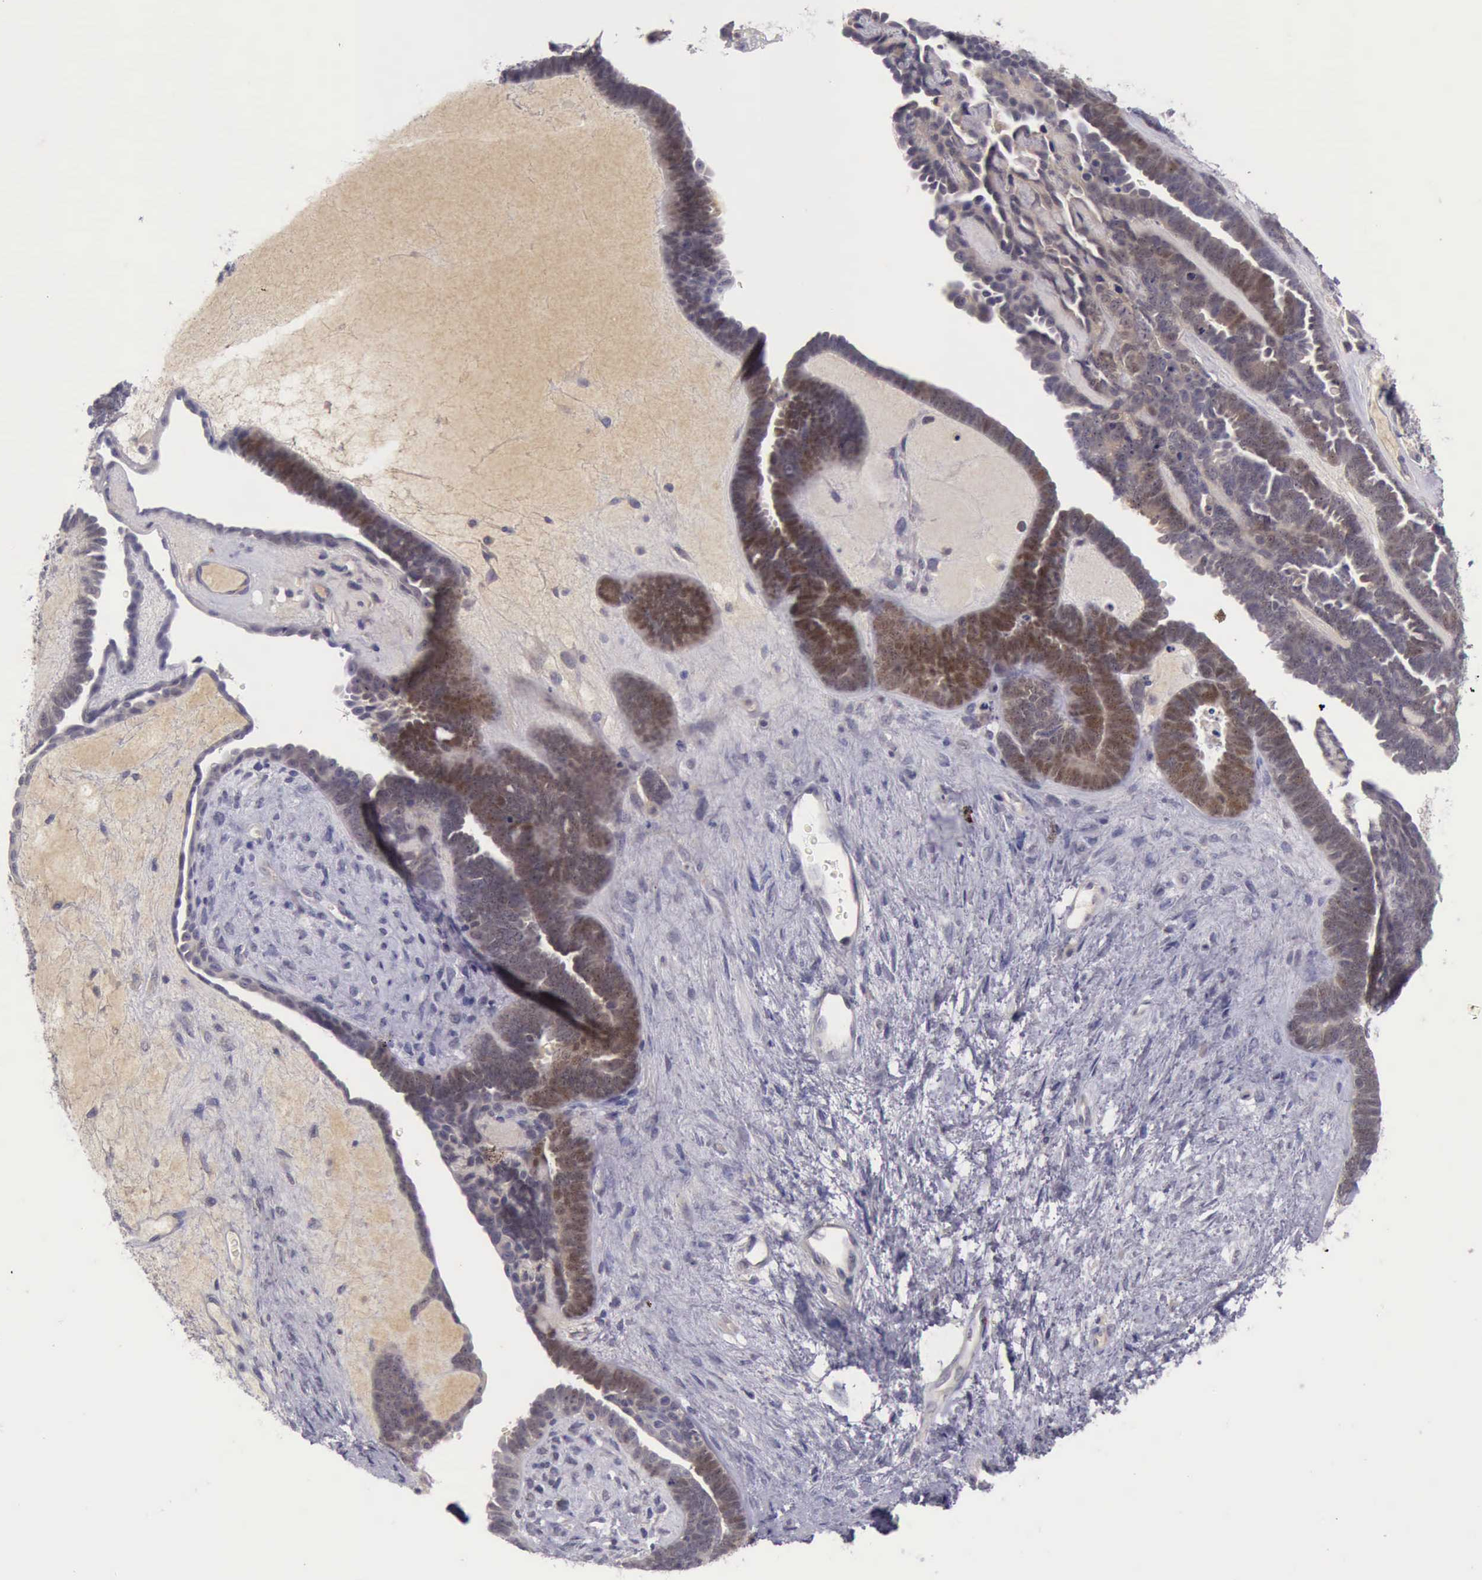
{"staining": {"intensity": "moderate", "quantity": ">75%", "location": "cytoplasmic/membranous,nuclear"}, "tissue": "endometrial cancer", "cell_type": "Tumor cells", "image_type": "cancer", "snomed": [{"axis": "morphology", "description": "Neoplasm, malignant, NOS"}, {"axis": "topography", "description": "Endometrium"}], "caption": "Protein staining by IHC reveals moderate cytoplasmic/membranous and nuclear positivity in approximately >75% of tumor cells in malignant neoplasm (endometrial).", "gene": "ARNT2", "patient": {"sex": "female", "age": 74}}